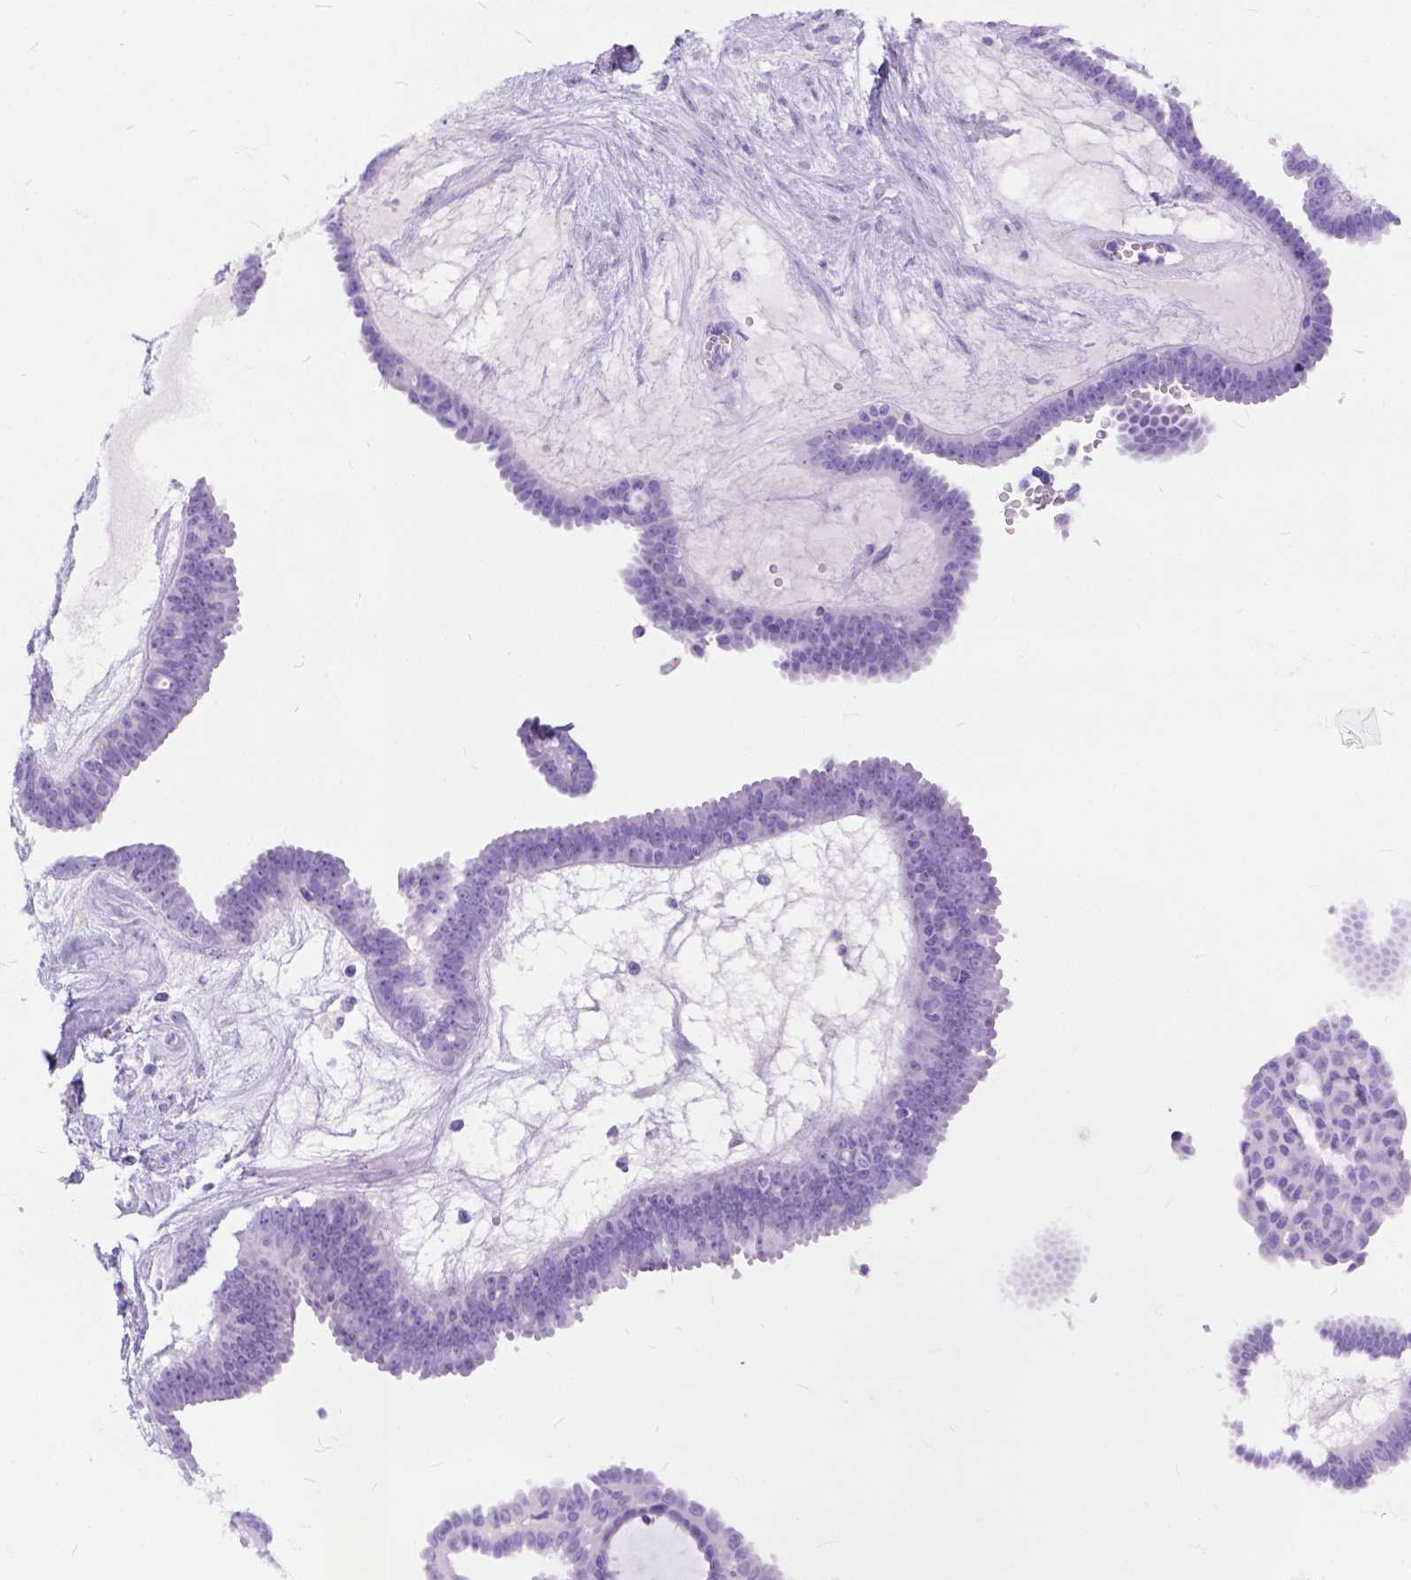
{"staining": {"intensity": "negative", "quantity": "none", "location": "none"}, "tissue": "ovarian cancer", "cell_type": "Tumor cells", "image_type": "cancer", "snomed": [{"axis": "morphology", "description": "Cystadenocarcinoma, serous, NOS"}, {"axis": "topography", "description": "Ovary"}], "caption": "A micrograph of ovarian cancer stained for a protein reveals no brown staining in tumor cells.", "gene": "C1QTNF3", "patient": {"sex": "female", "age": 71}}